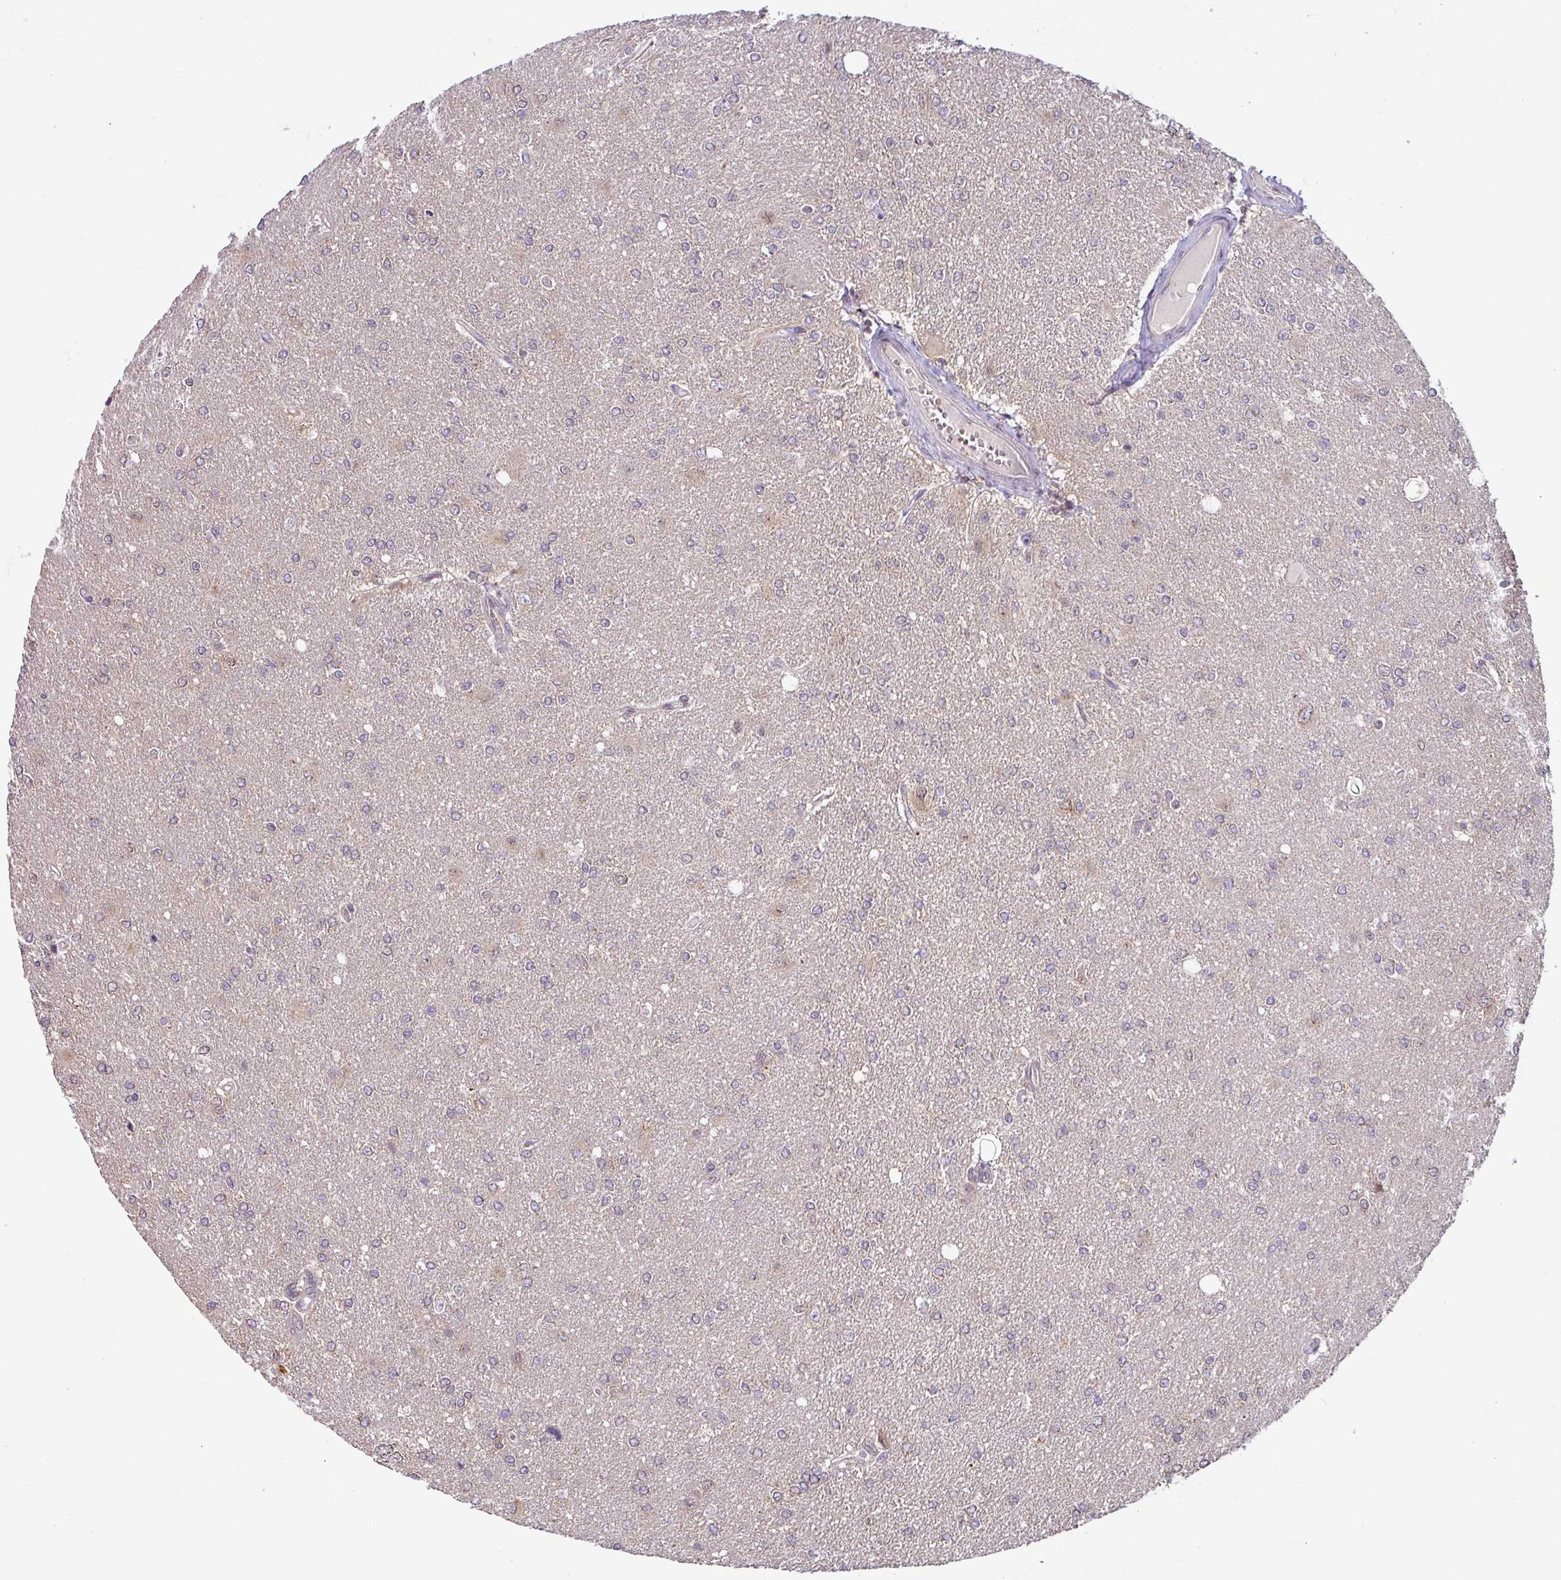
{"staining": {"intensity": "moderate", "quantity": ">75%", "location": "cytoplasmic/membranous,nuclear"}, "tissue": "glioma", "cell_type": "Tumor cells", "image_type": "cancer", "snomed": [{"axis": "morphology", "description": "Glioma, malignant, High grade"}, {"axis": "topography", "description": "Brain"}], "caption": "Immunohistochemical staining of glioma demonstrates medium levels of moderate cytoplasmic/membranous and nuclear positivity in approximately >75% of tumor cells.", "gene": "SHB", "patient": {"sex": "male", "age": 67}}